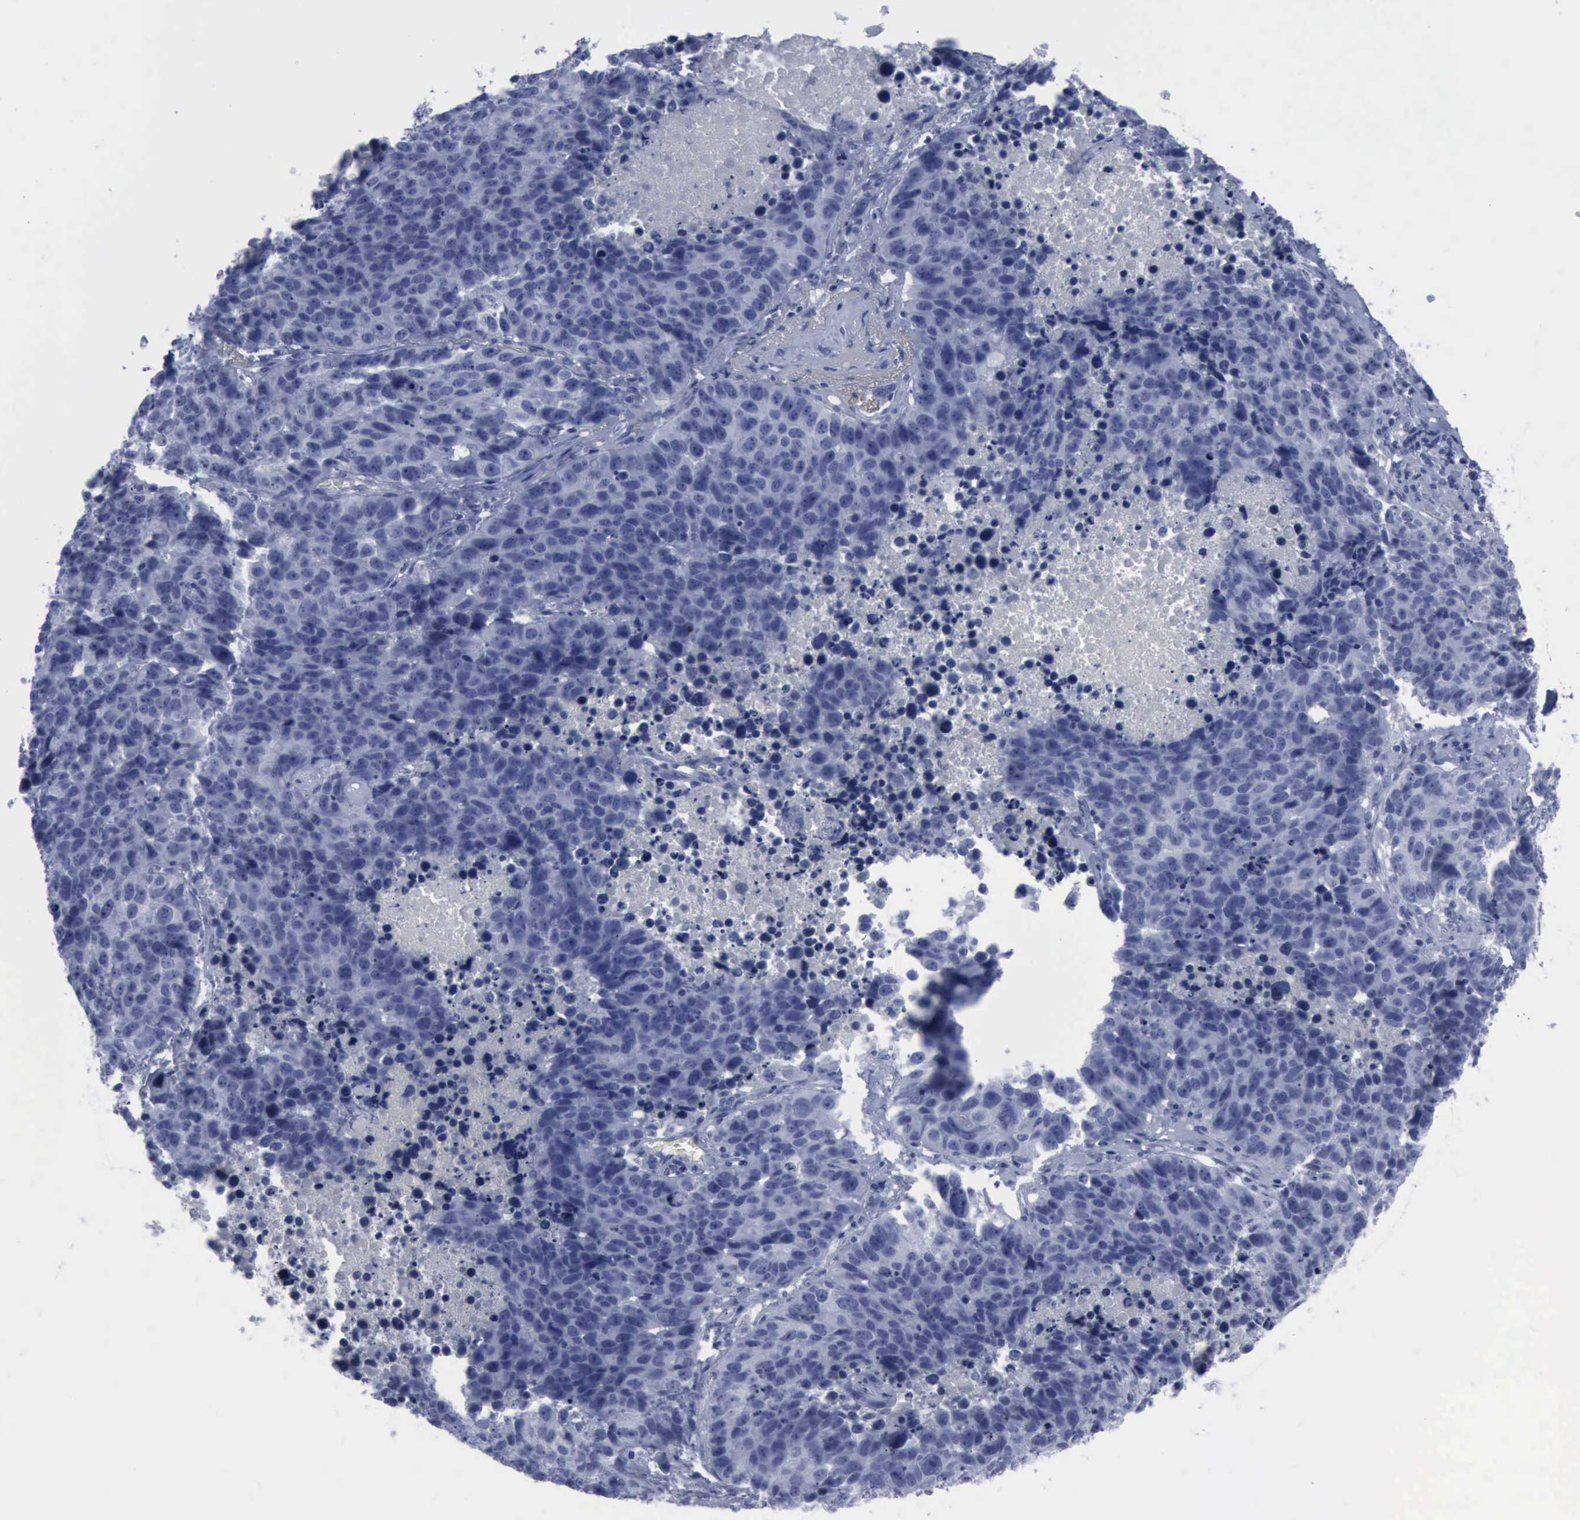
{"staining": {"intensity": "negative", "quantity": "none", "location": "none"}, "tissue": "lung cancer", "cell_type": "Tumor cells", "image_type": "cancer", "snomed": [{"axis": "morphology", "description": "Carcinoid, malignant, NOS"}, {"axis": "topography", "description": "Lung"}], "caption": "The image reveals no staining of tumor cells in lung carcinoid (malignant).", "gene": "NGFR", "patient": {"sex": "male", "age": 60}}